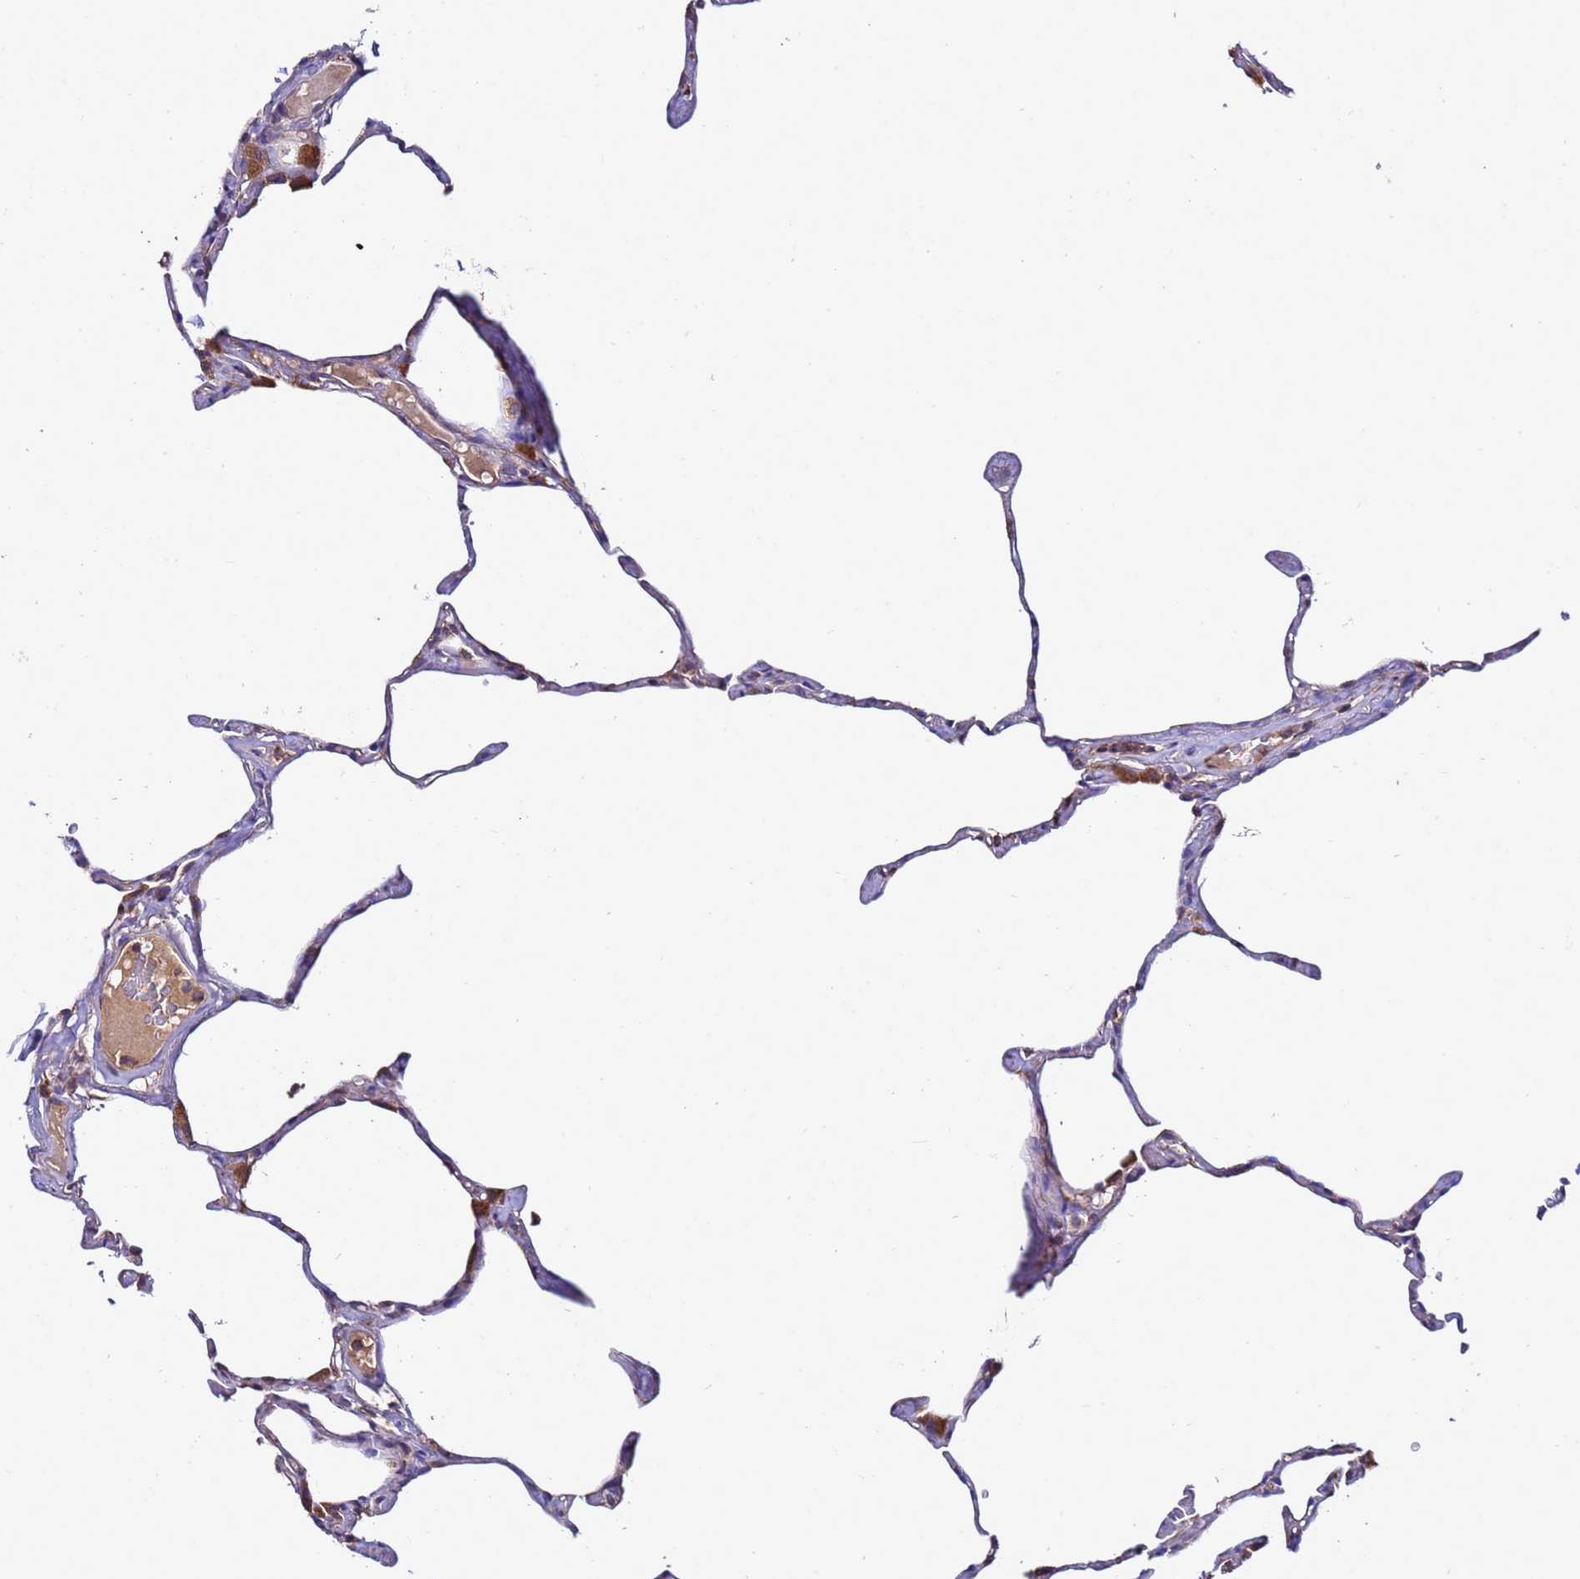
{"staining": {"intensity": "moderate", "quantity": "25%-75%", "location": "cytoplasmic/membranous"}, "tissue": "lung", "cell_type": "Alveolar cells", "image_type": "normal", "snomed": [{"axis": "morphology", "description": "Normal tissue, NOS"}, {"axis": "topography", "description": "Lung"}], "caption": "Immunohistochemistry (IHC) staining of benign lung, which reveals medium levels of moderate cytoplasmic/membranous expression in about 25%-75% of alveolar cells indicating moderate cytoplasmic/membranous protein staining. The staining was performed using DAB (3,3'-diaminobenzidine) (brown) for protein detection and nuclei were counterstained in hematoxylin (blue).", "gene": "ANTKMT", "patient": {"sex": "male", "age": 65}}